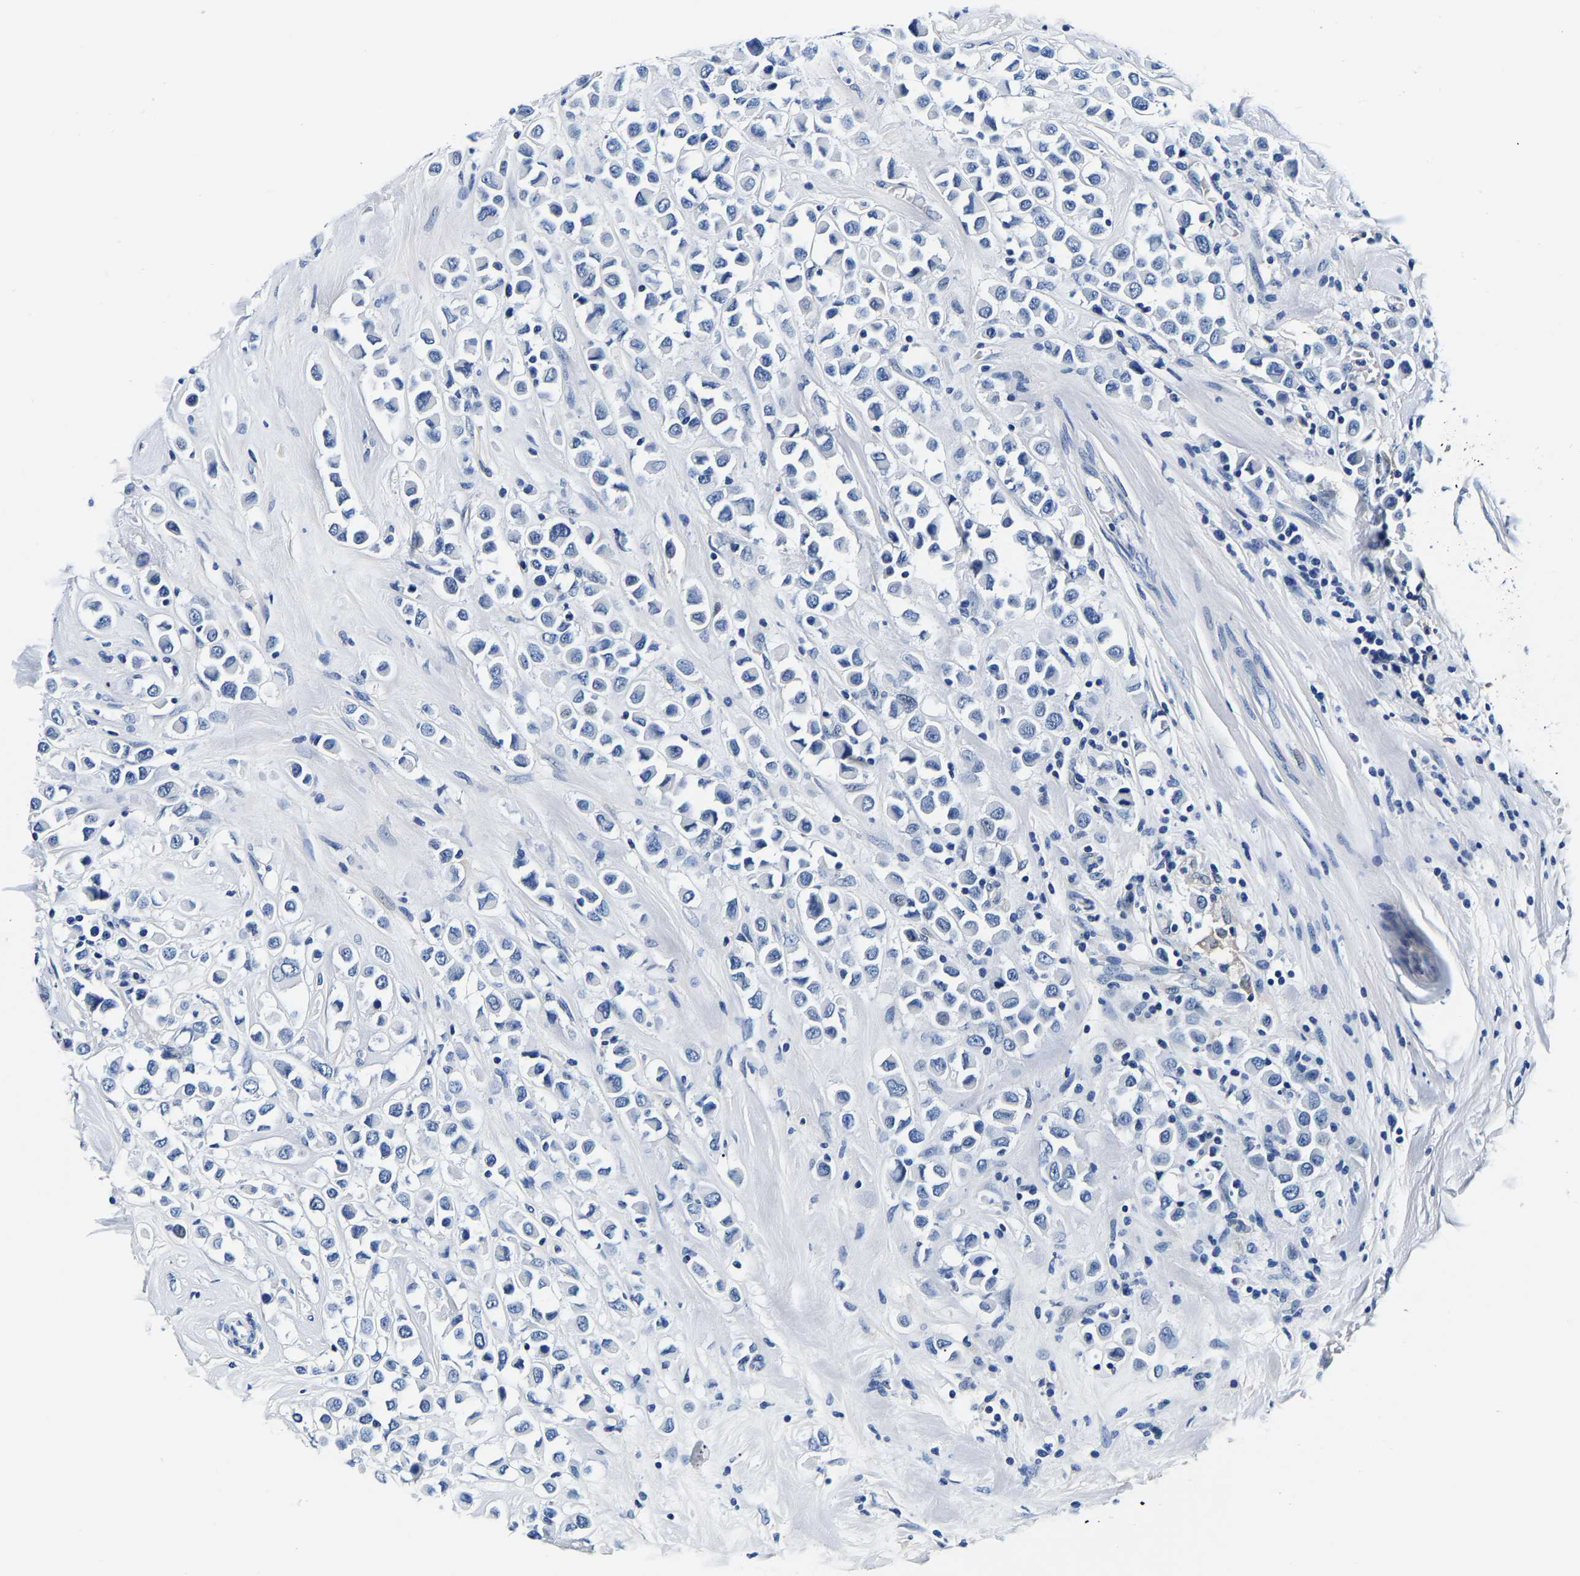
{"staining": {"intensity": "negative", "quantity": "none", "location": "none"}, "tissue": "breast cancer", "cell_type": "Tumor cells", "image_type": "cancer", "snomed": [{"axis": "morphology", "description": "Duct carcinoma"}, {"axis": "topography", "description": "Breast"}], "caption": "Tumor cells are negative for brown protein staining in breast invasive ductal carcinoma.", "gene": "ACO1", "patient": {"sex": "female", "age": 61}}